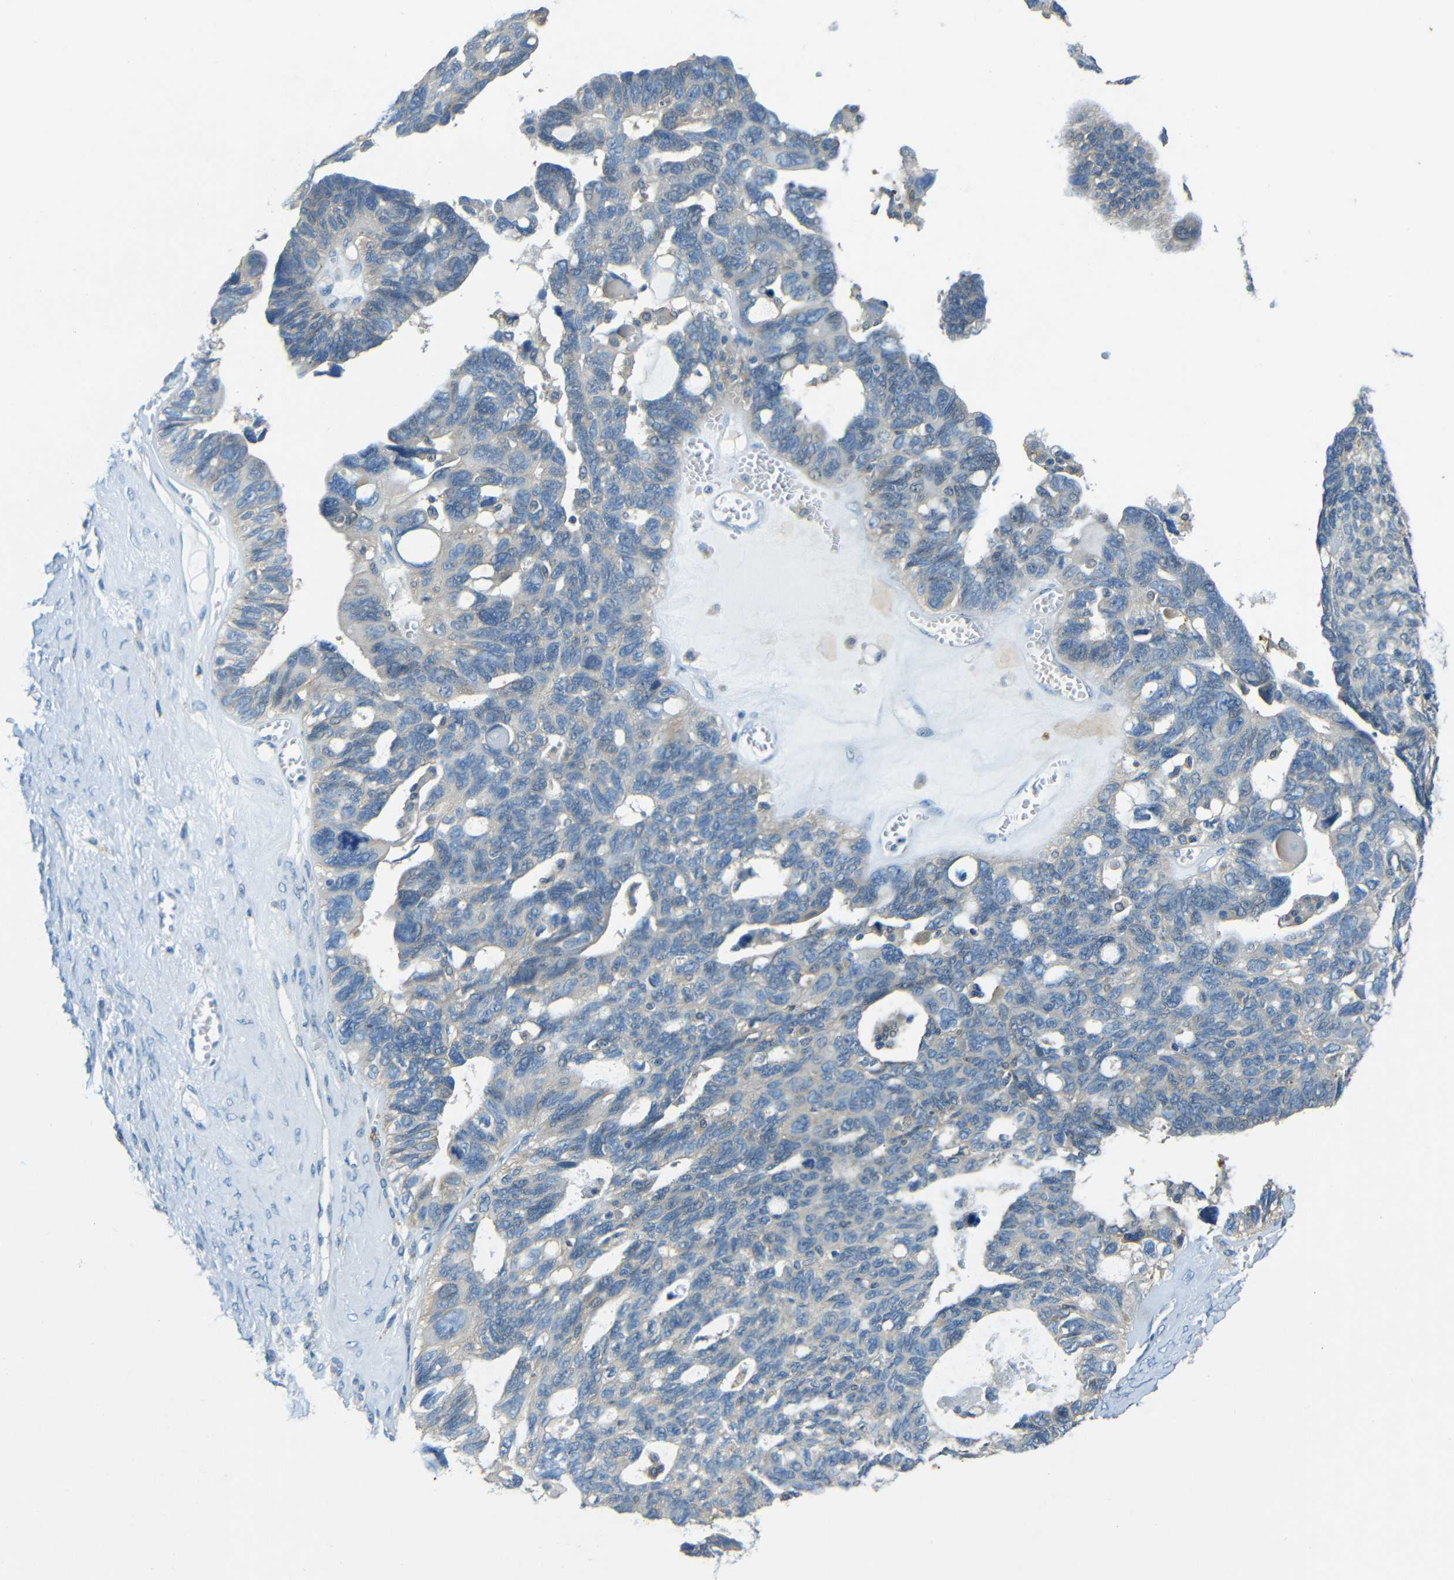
{"staining": {"intensity": "weak", "quantity": "<25%", "location": "cytoplasmic/membranous"}, "tissue": "ovarian cancer", "cell_type": "Tumor cells", "image_type": "cancer", "snomed": [{"axis": "morphology", "description": "Cystadenocarcinoma, serous, NOS"}, {"axis": "topography", "description": "Ovary"}], "caption": "High magnification brightfield microscopy of ovarian serous cystadenocarcinoma stained with DAB (3,3'-diaminobenzidine) (brown) and counterstained with hematoxylin (blue): tumor cells show no significant positivity.", "gene": "CYP26B1", "patient": {"sex": "female", "age": 79}}